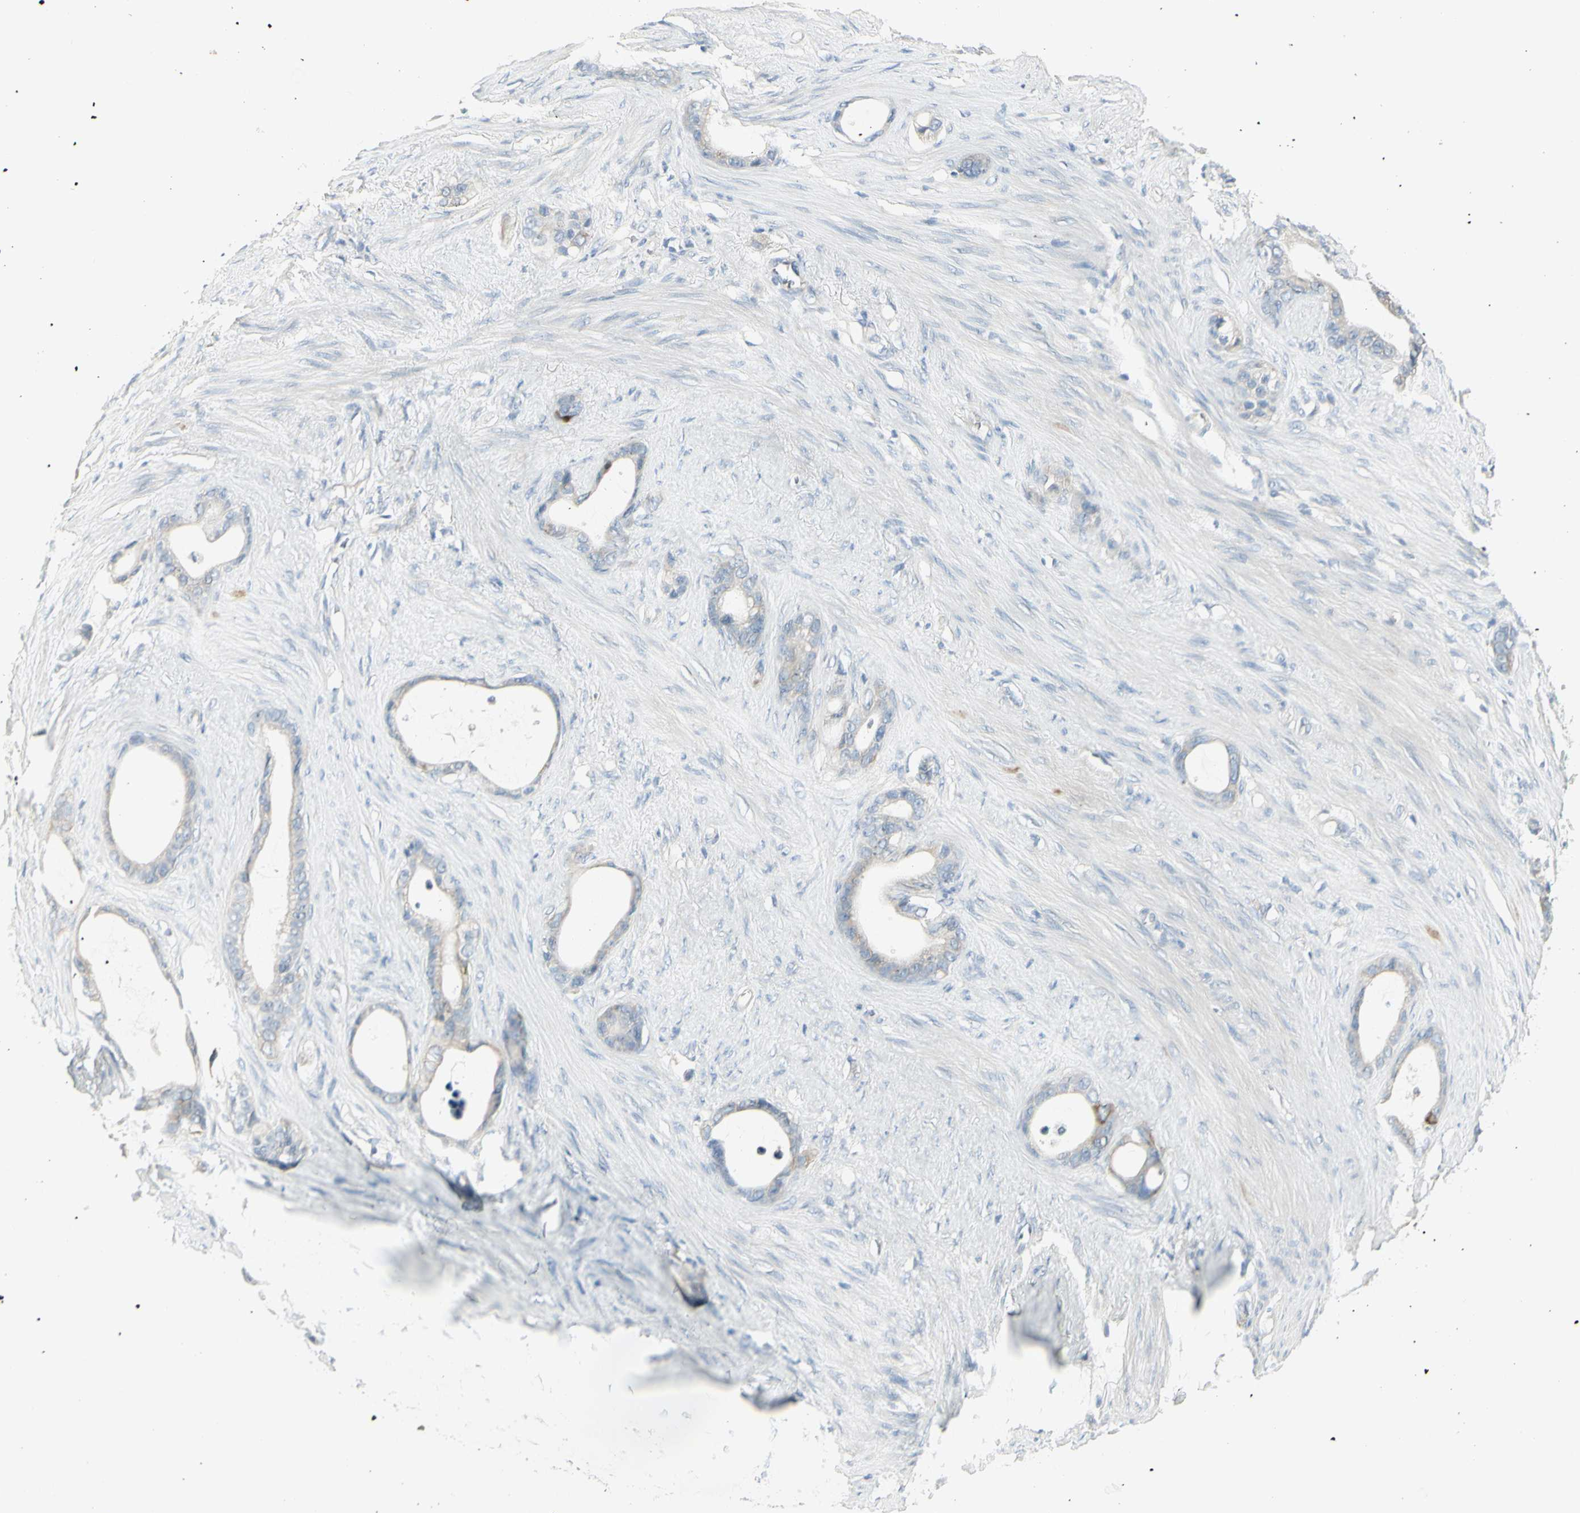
{"staining": {"intensity": "weak", "quantity": "<25%", "location": "cytoplasmic/membranous"}, "tissue": "stomach cancer", "cell_type": "Tumor cells", "image_type": "cancer", "snomed": [{"axis": "morphology", "description": "Adenocarcinoma, NOS"}, {"axis": "topography", "description": "Stomach"}], "caption": "An IHC micrograph of stomach cancer is shown. There is no staining in tumor cells of stomach cancer.", "gene": "CCNB2", "patient": {"sex": "female", "age": 75}}